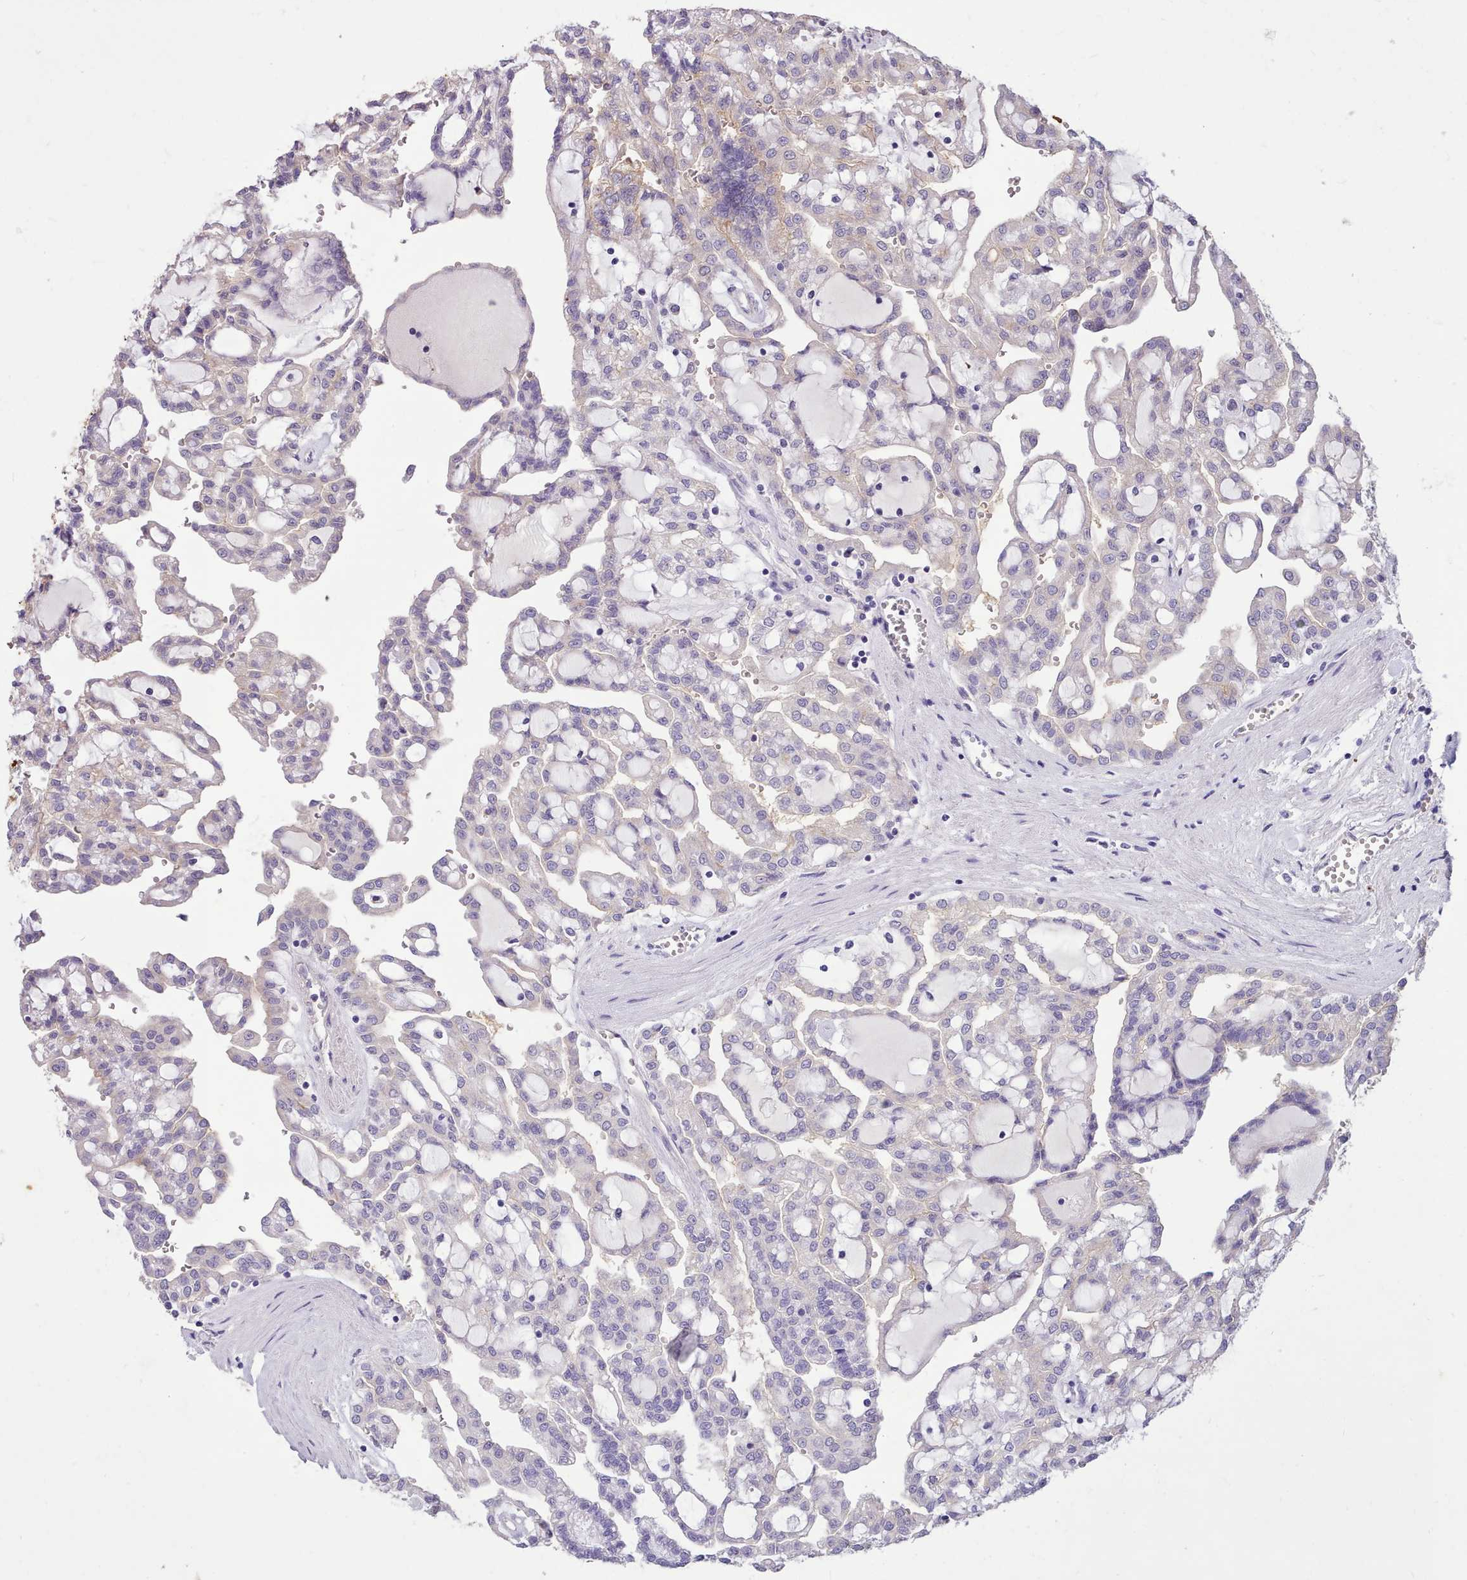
{"staining": {"intensity": "negative", "quantity": "none", "location": "none"}, "tissue": "renal cancer", "cell_type": "Tumor cells", "image_type": "cancer", "snomed": [{"axis": "morphology", "description": "Adenocarcinoma, NOS"}, {"axis": "topography", "description": "Kidney"}], "caption": "DAB (3,3'-diaminobenzidine) immunohistochemical staining of adenocarcinoma (renal) shows no significant expression in tumor cells.", "gene": "ZNF607", "patient": {"sex": "male", "age": 63}}